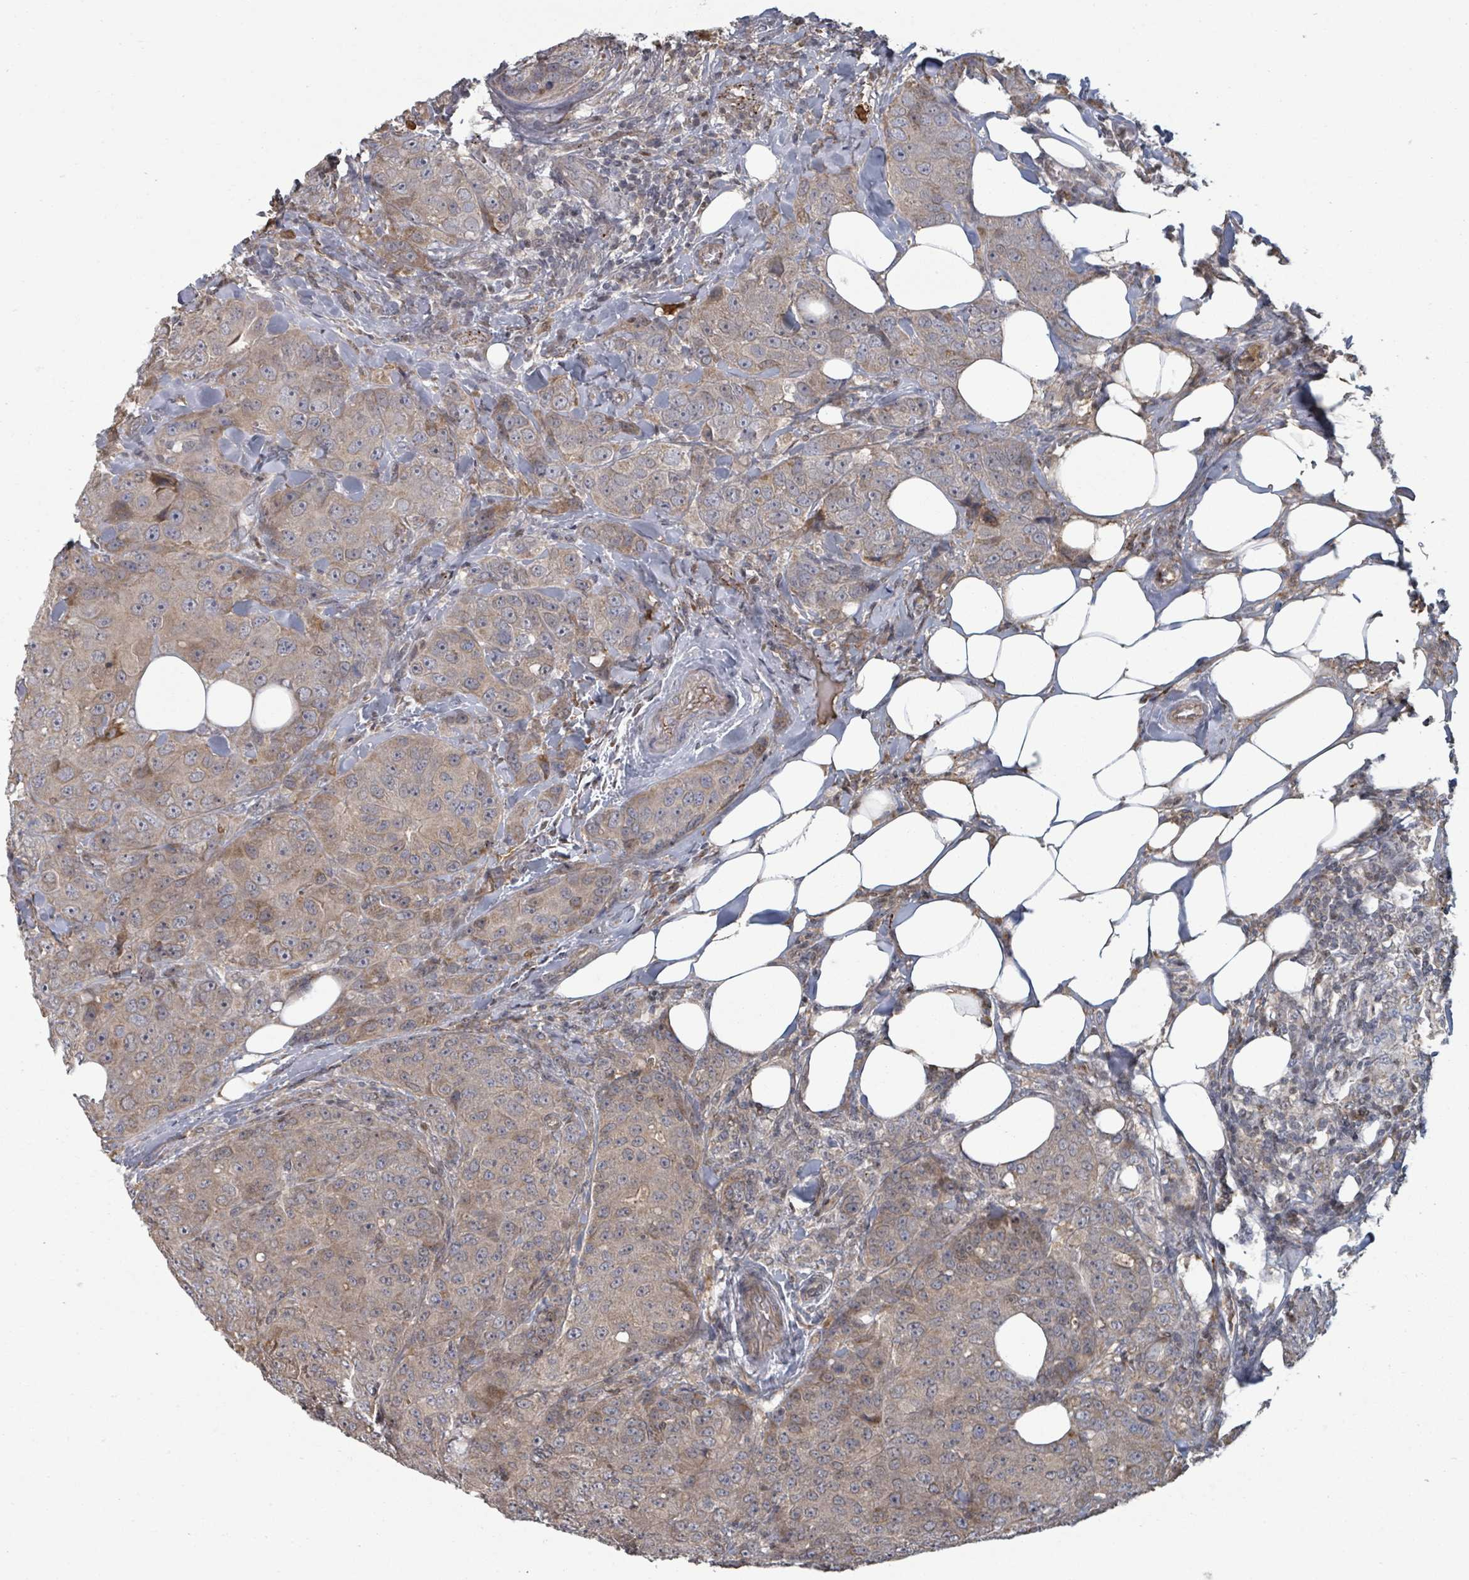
{"staining": {"intensity": "weak", "quantity": "25%-75%", "location": "cytoplasmic/membranous"}, "tissue": "breast cancer", "cell_type": "Tumor cells", "image_type": "cancer", "snomed": [{"axis": "morphology", "description": "Duct carcinoma"}, {"axis": "topography", "description": "Breast"}], "caption": "Breast invasive ductal carcinoma stained with a protein marker shows weak staining in tumor cells.", "gene": "GABBR1", "patient": {"sex": "female", "age": 43}}